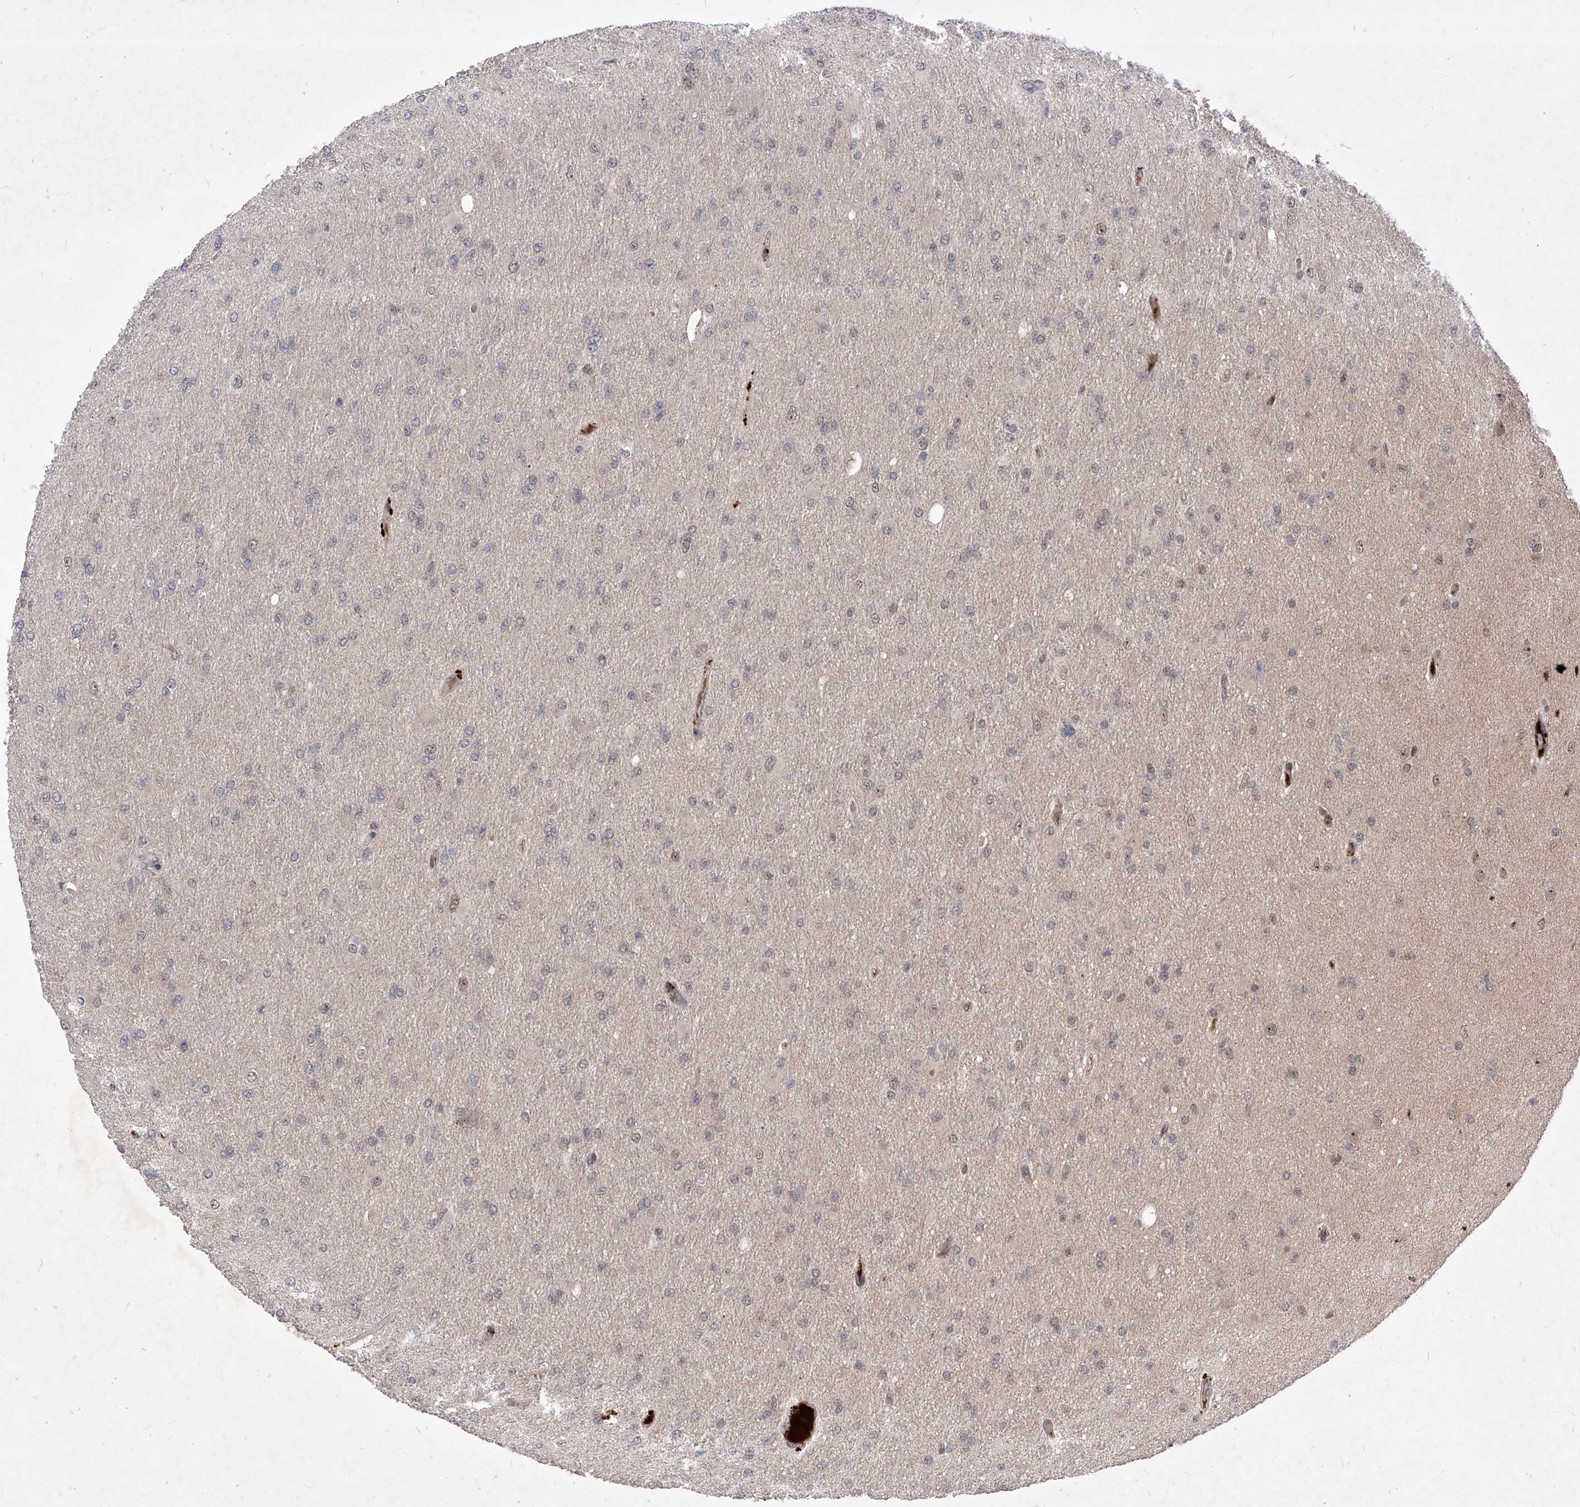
{"staining": {"intensity": "negative", "quantity": "none", "location": "none"}, "tissue": "glioma", "cell_type": "Tumor cells", "image_type": "cancer", "snomed": [{"axis": "morphology", "description": "Glioma, malignant, High grade"}, {"axis": "topography", "description": "Cerebral cortex"}], "caption": "A photomicrograph of glioma stained for a protein reveals no brown staining in tumor cells.", "gene": "LGR4", "patient": {"sex": "female", "age": 36}}